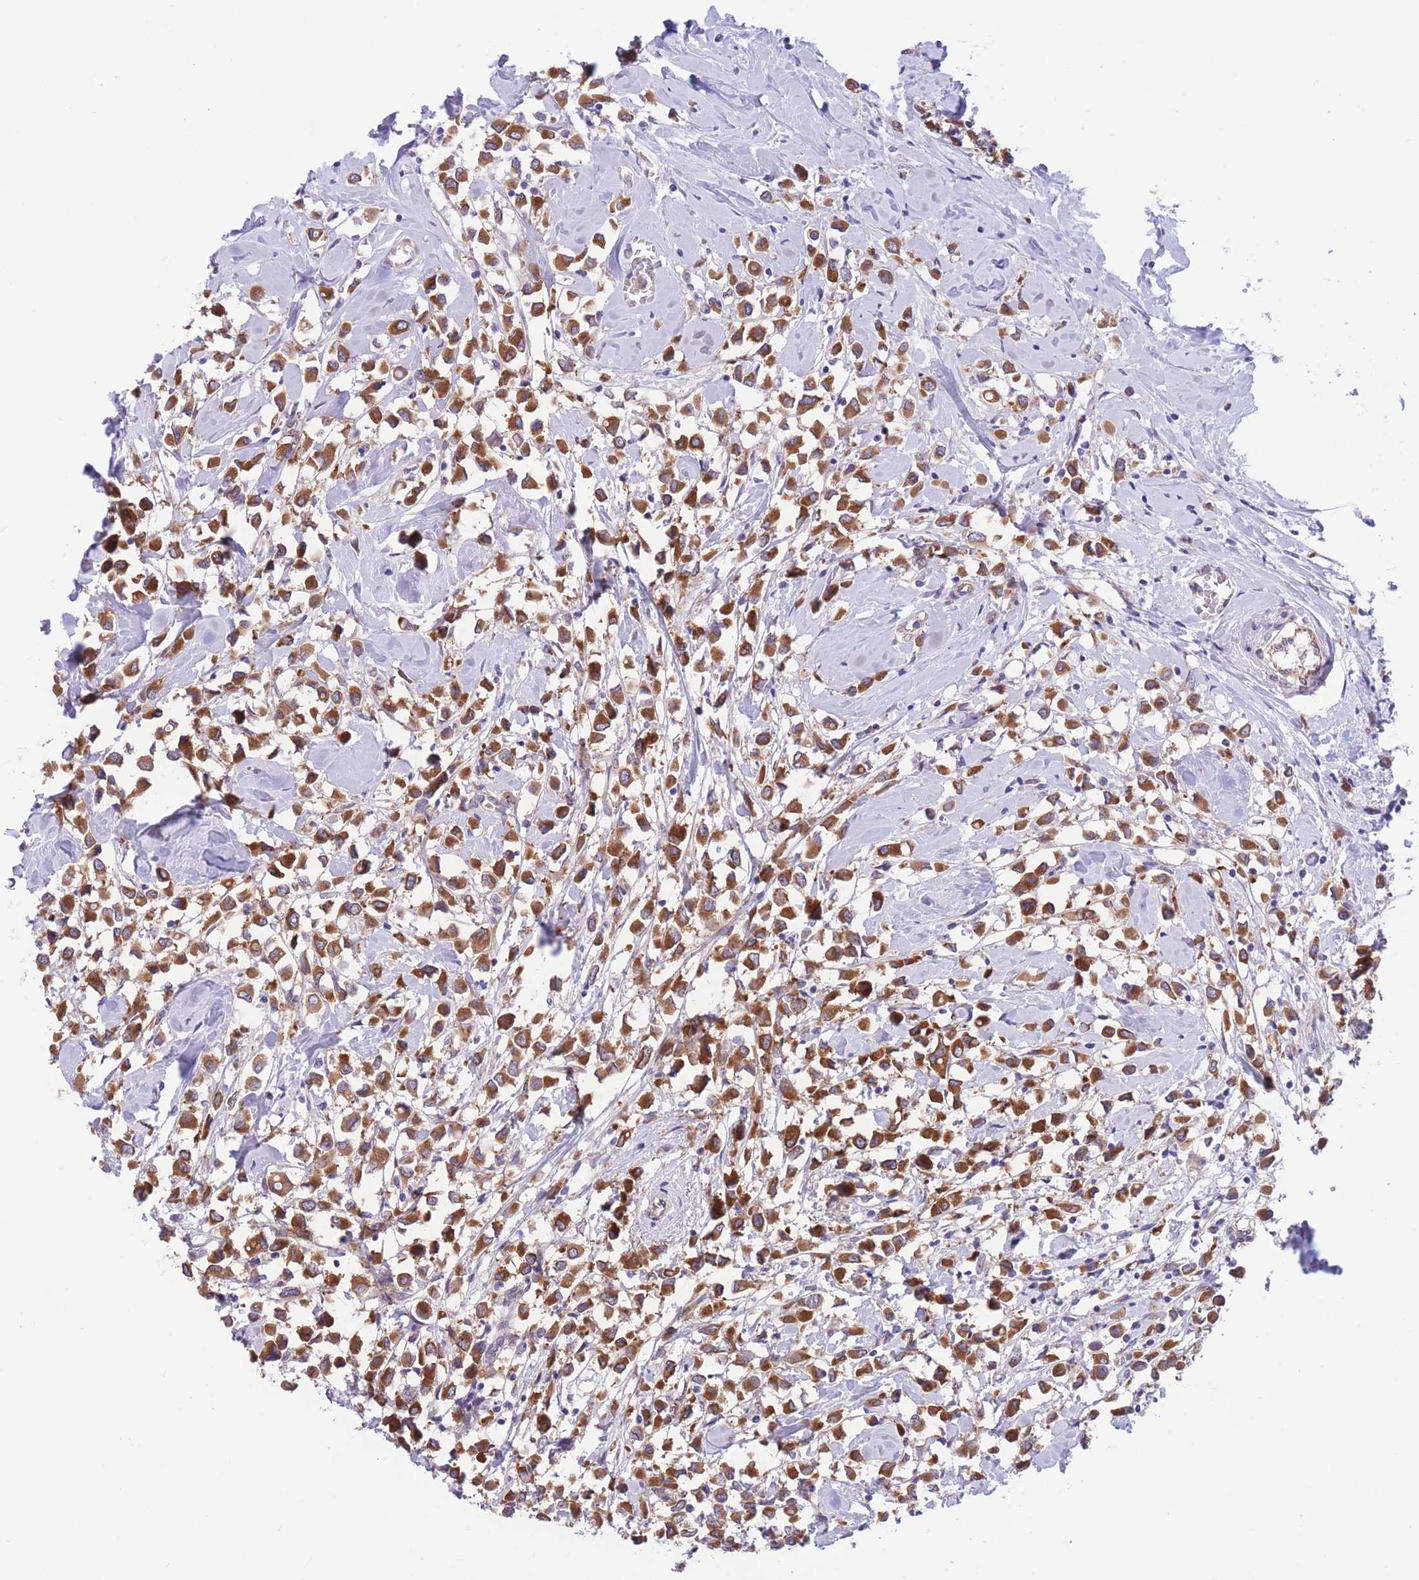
{"staining": {"intensity": "strong", "quantity": ">75%", "location": "cytoplasmic/membranous"}, "tissue": "breast cancer", "cell_type": "Tumor cells", "image_type": "cancer", "snomed": [{"axis": "morphology", "description": "Duct carcinoma"}, {"axis": "topography", "description": "Breast"}], "caption": "Breast cancer tissue shows strong cytoplasmic/membranous staining in approximately >75% of tumor cells The staining was performed using DAB (3,3'-diaminobenzidine) to visualize the protein expression in brown, while the nuclei were stained in blue with hematoxylin (Magnification: 20x).", "gene": "WWOX", "patient": {"sex": "female", "age": 61}}